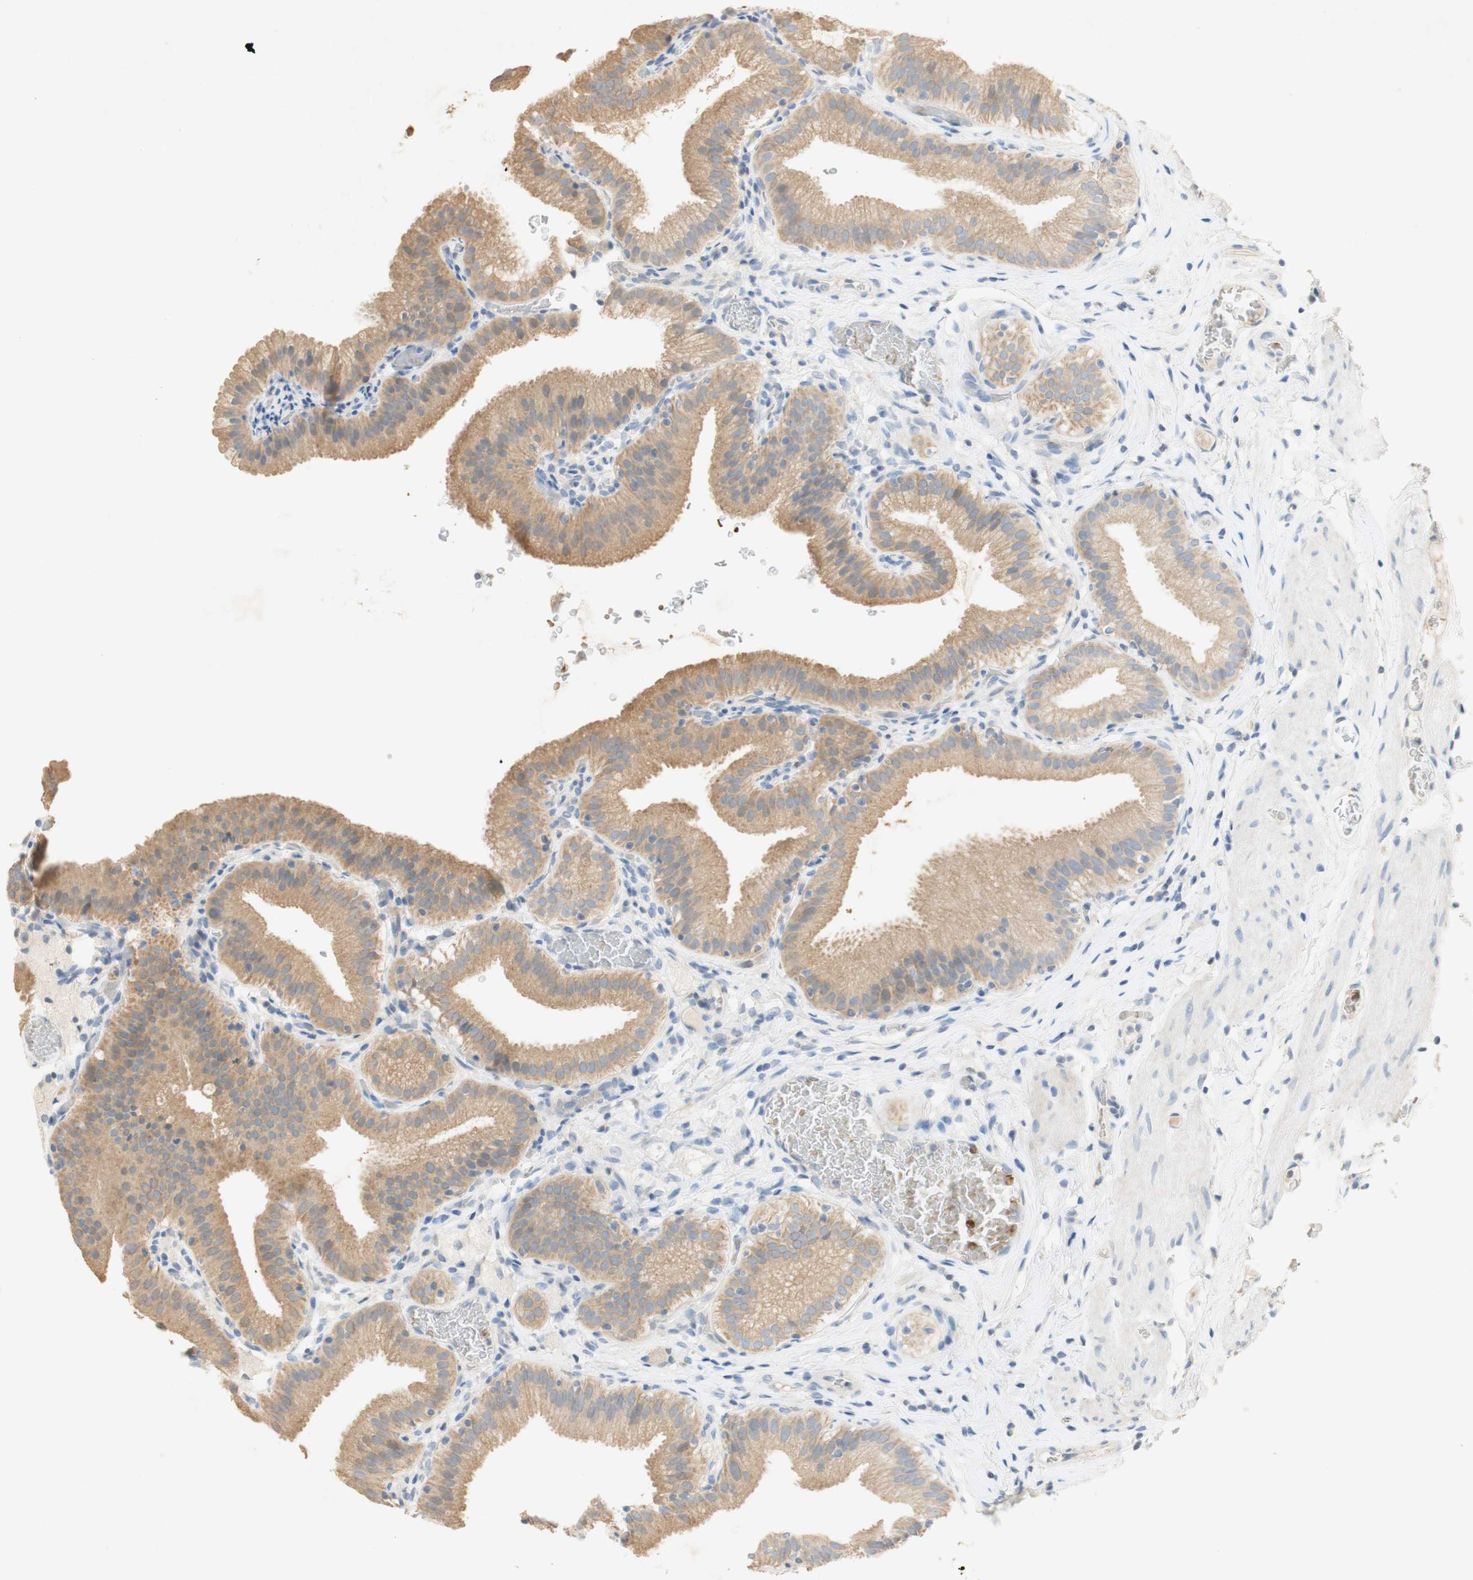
{"staining": {"intensity": "weak", "quantity": ">75%", "location": "cytoplasmic/membranous"}, "tissue": "gallbladder", "cell_type": "Glandular cells", "image_type": "normal", "snomed": [{"axis": "morphology", "description": "Normal tissue, NOS"}, {"axis": "topography", "description": "Gallbladder"}], "caption": "DAB immunohistochemical staining of unremarkable human gallbladder reveals weak cytoplasmic/membranous protein staining in about >75% of glandular cells. (Stains: DAB in brown, nuclei in blue, Microscopy: brightfield microscopy at high magnification).", "gene": "EPO", "patient": {"sex": "male", "age": 54}}